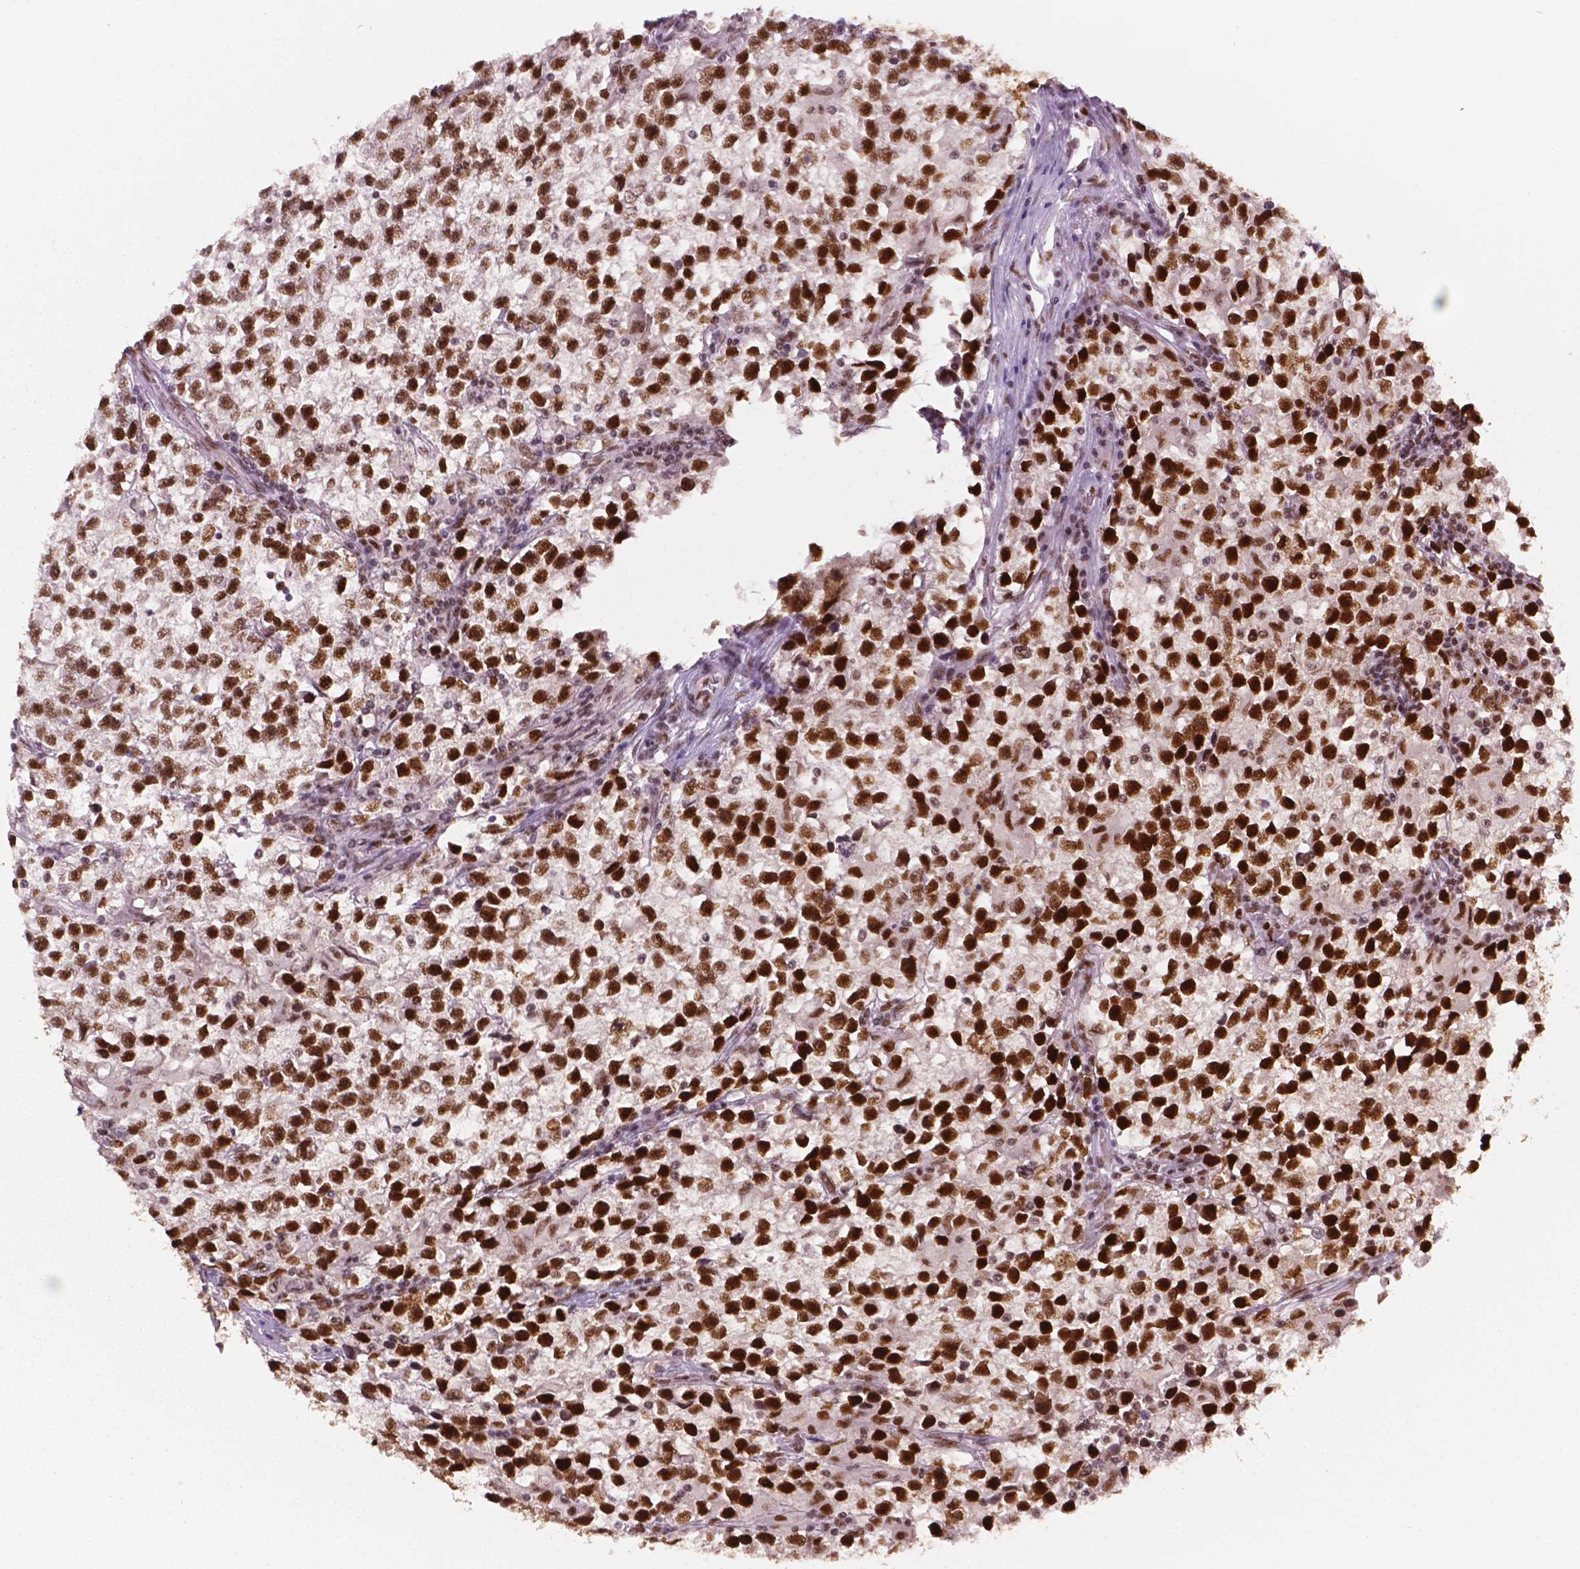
{"staining": {"intensity": "strong", "quantity": "25%-75%", "location": "nuclear"}, "tissue": "testis cancer", "cell_type": "Tumor cells", "image_type": "cancer", "snomed": [{"axis": "morphology", "description": "Seminoma, NOS"}, {"axis": "topography", "description": "Testis"}], "caption": "This micrograph shows testis cancer (seminoma) stained with IHC to label a protein in brown. The nuclear of tumor cells show strong positivity for the protein. Nuclei are counter-stained blue.", "gene": "MLH1", "patient": {"sex": "male", "age": 31}}